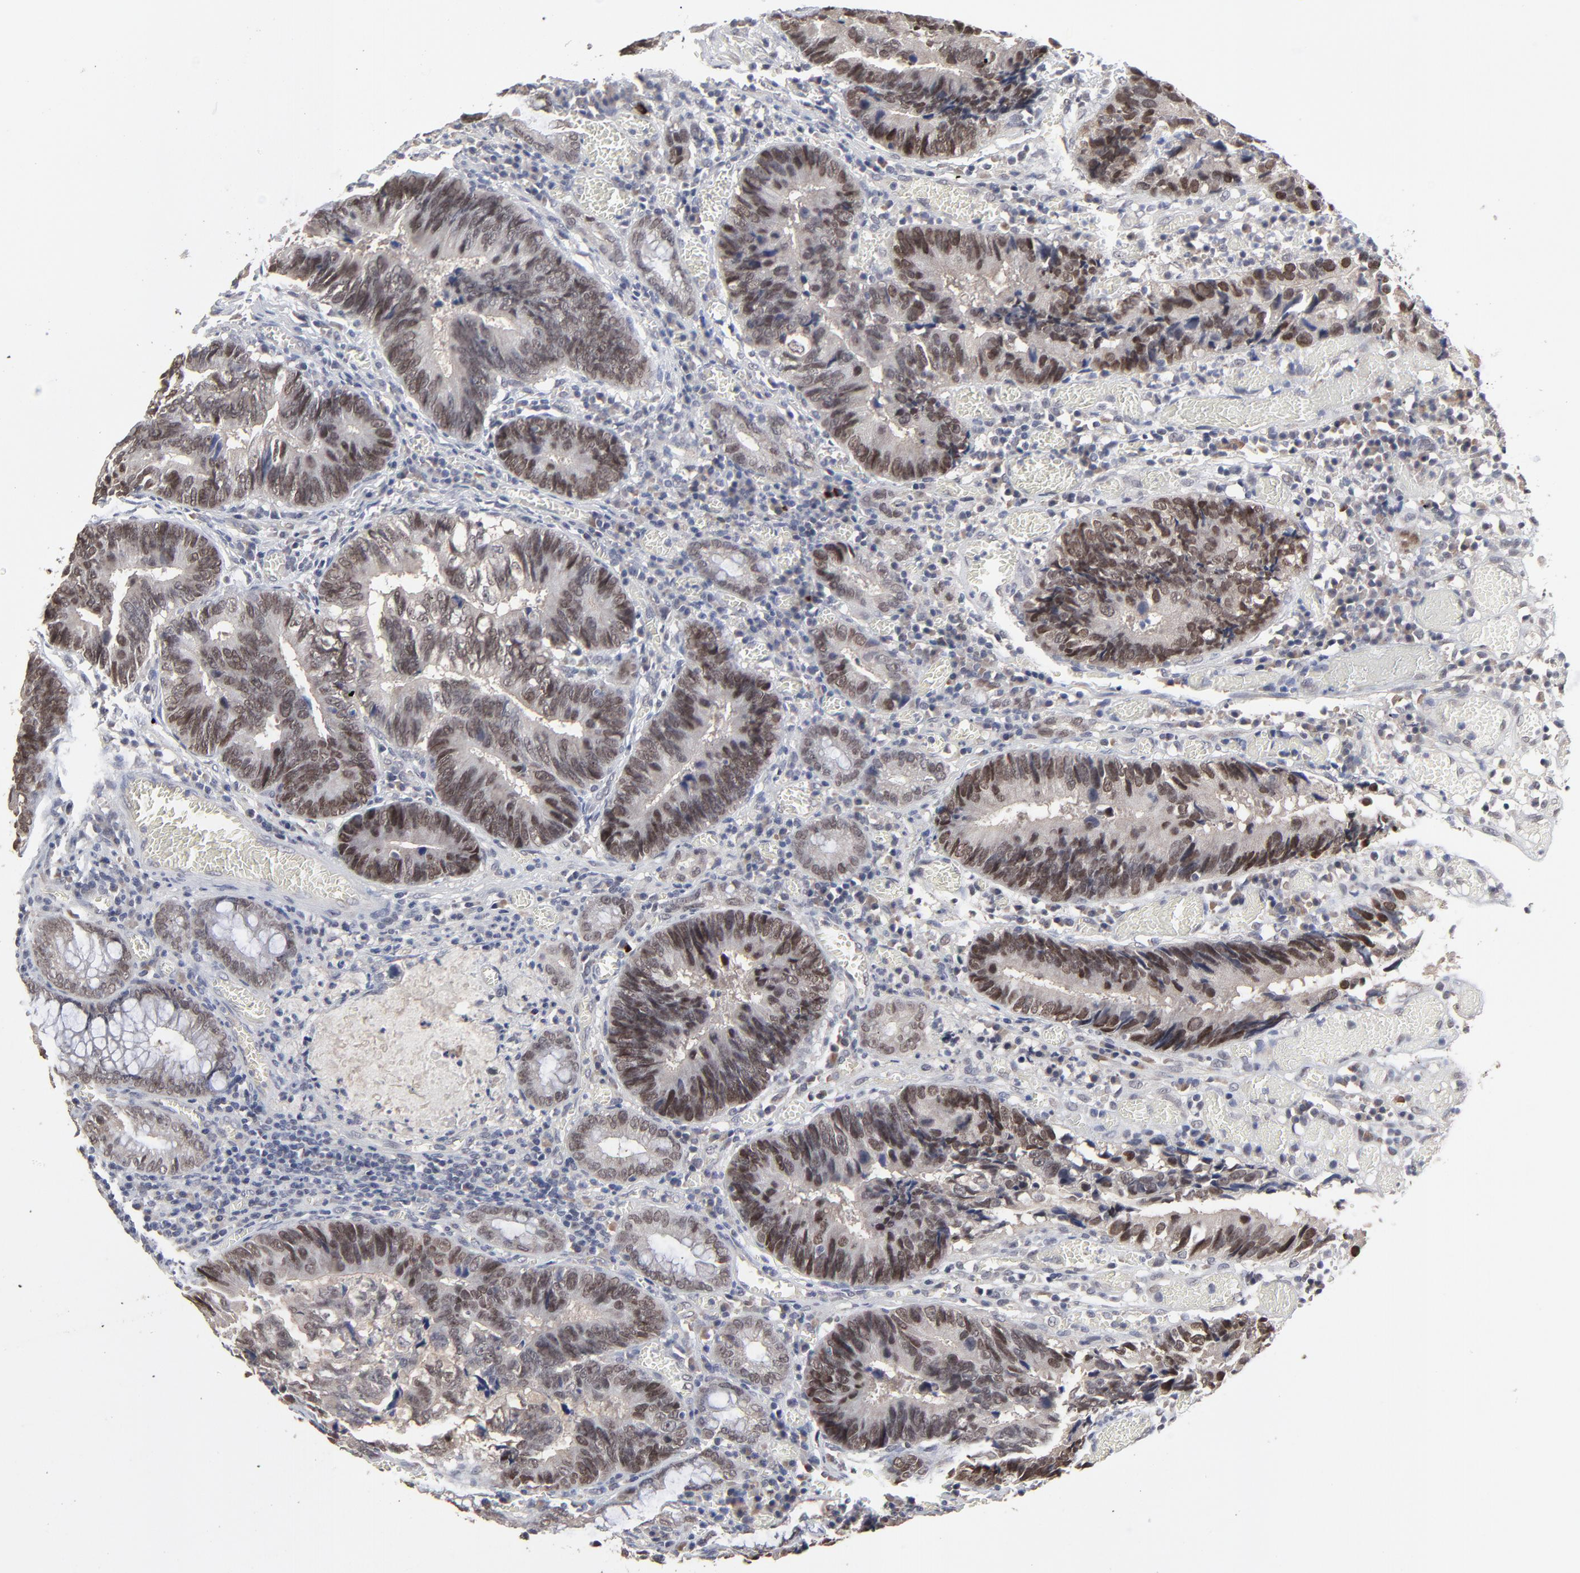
{"staining": {"intensity": "moderate", "quantity": ">75%", "location": "nuclear"}, "tissue": "colorectal cancer", "cell_type": "Tumor cells", "image_type": "cancer", "snomed": [{"axis": "morphology", "description": "Adenocarcinoma, NOS"}, {"axis": "topography", "description": "Rectum"}], "caption": "Immunohistochemistry (DAB) staining of human adenocarcinoma (colorectal) displays moderate nuclear protein positivity in approximately >75% of tumor cells.", "gene": "FAM199X", "patient": {"sex": "female", "age": 98}}